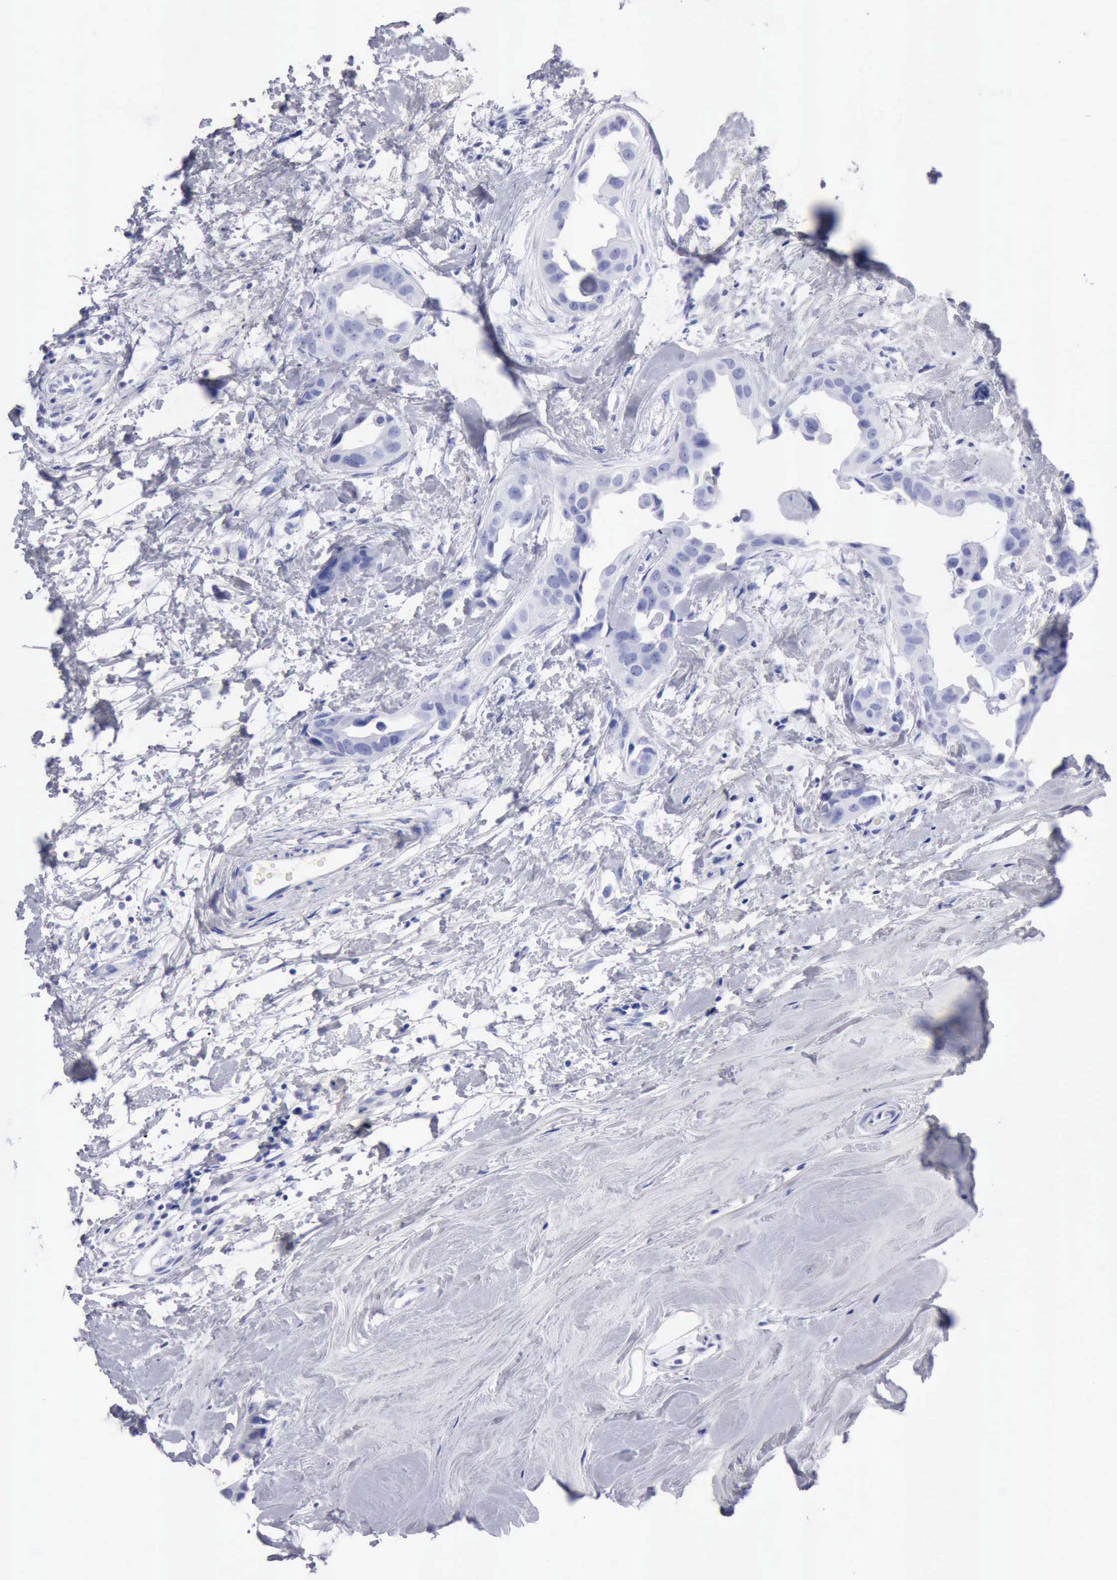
{"staining": {"intensity": "negative", "quantity": "none", "location": "none"}, "tissue": "breast cancer", "cell_type": "Tumor cells", "image_type": "cancer", "snomed": [{"axis": "morphology", "description": "Duct carcinoma"}, {"axis": "topography", "description": "Breast"}], "caption": "High magnification brightfield microscopy of infiltrating ductal carcinoma (breast) stained with DAB (brown) and counterstained with hematoxylin (blue): tumor cells show no significant staining.", "gene": "CYP19A1", "patient": {"sex": "female", "age": 40}}